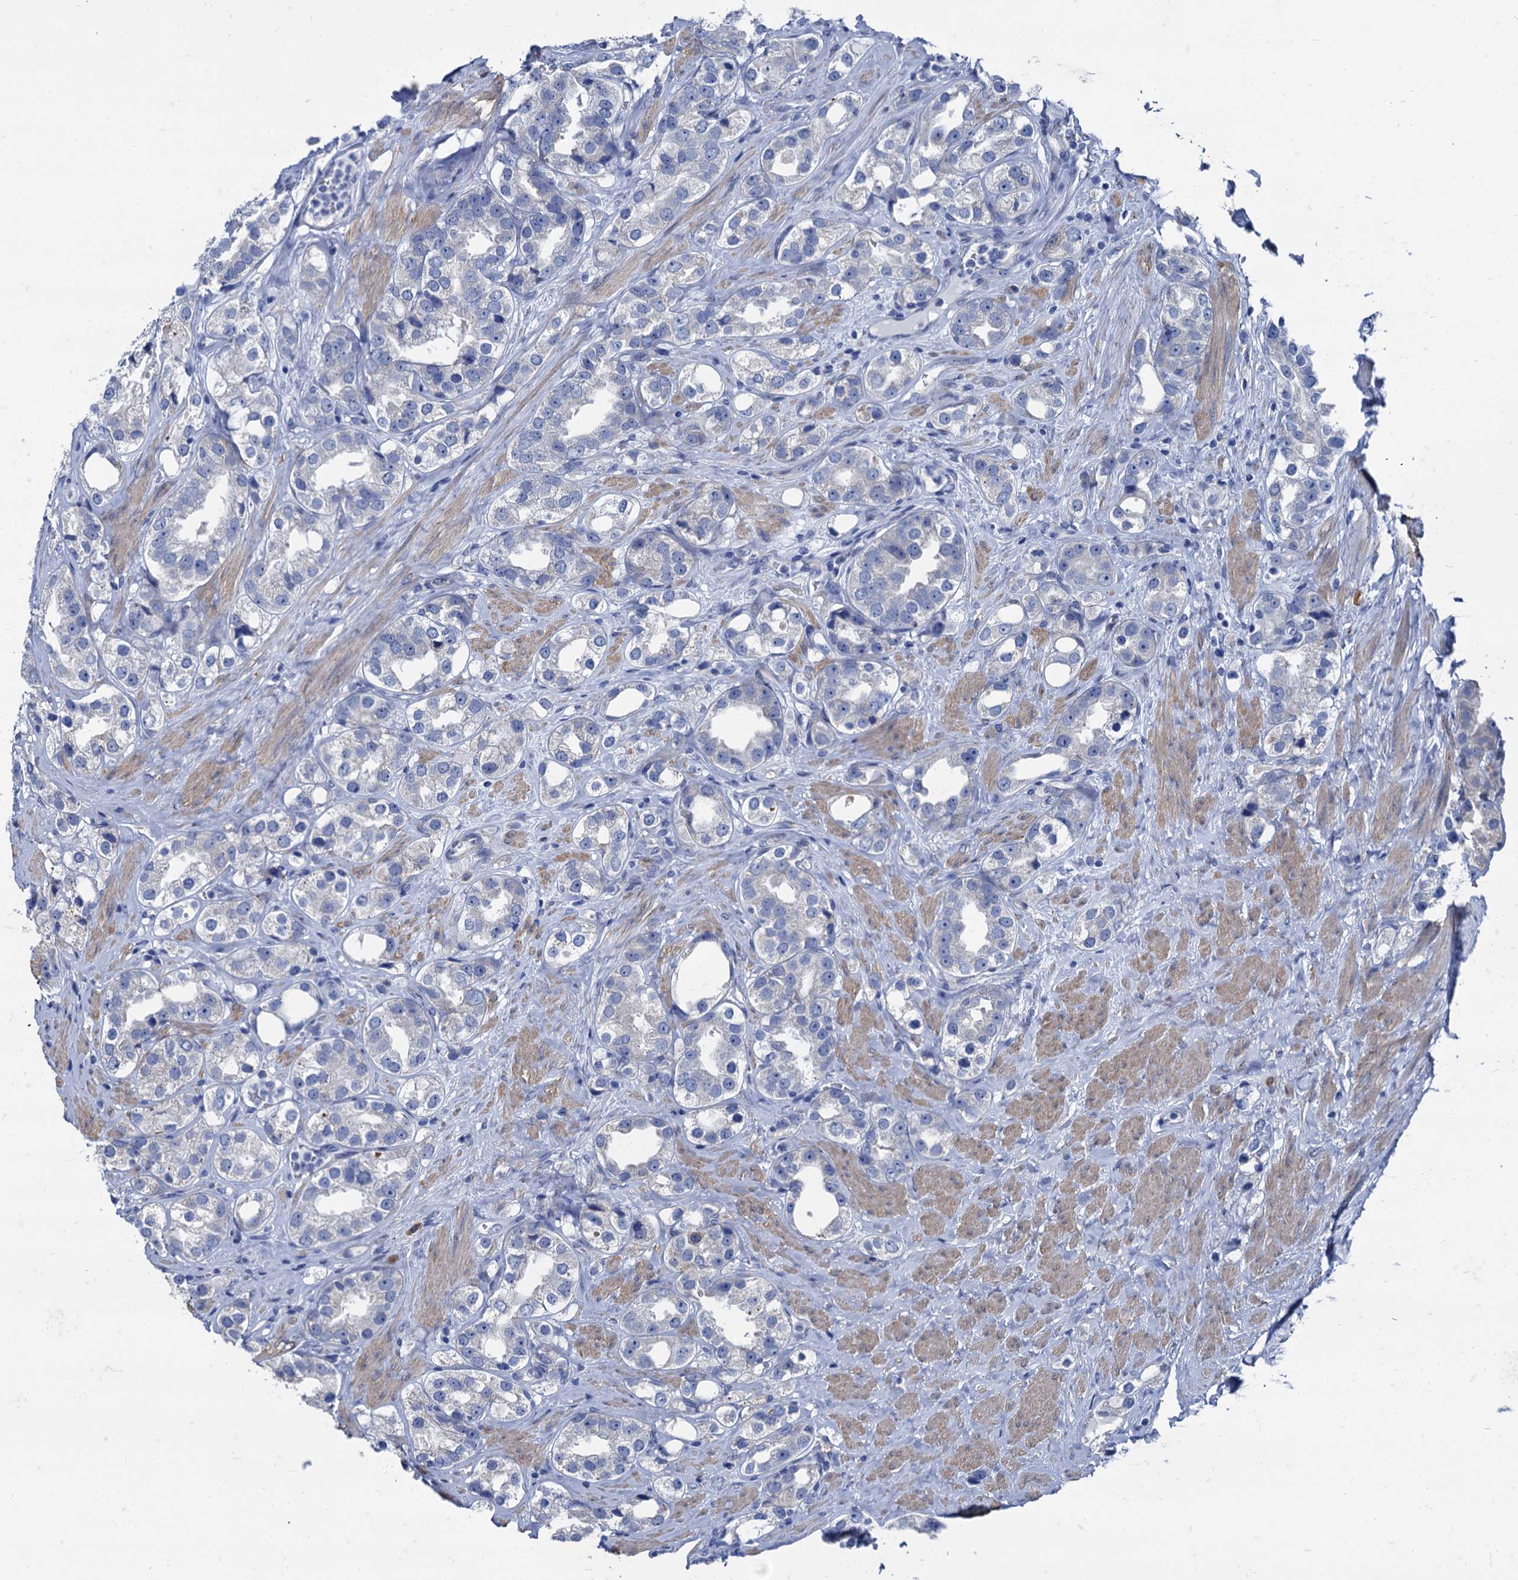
{"staining": {"intensity": "negative", "quantity": "none", "location": "none"}, "tissue": "prostate cancer", "cell_type": "Tumor cells", "image_type": "cancer", "snomed": [{"axis": "morphology", "description": "Adenocarcinoma, High grade"}, {"axis": "topography", "description": "Prostate"}], "caption": "DAB (3,3'-diaminobenzidine) immunohistochemical staining of human adenocarcinoma (high-grade) (prostate) shows no significant staining in tumor cells. (DAB immunohistochemistry visualized using brightfield microscopy, high magnification).", "gene": "FOXR2", "patient": {"sex": "male", "age": 60}}